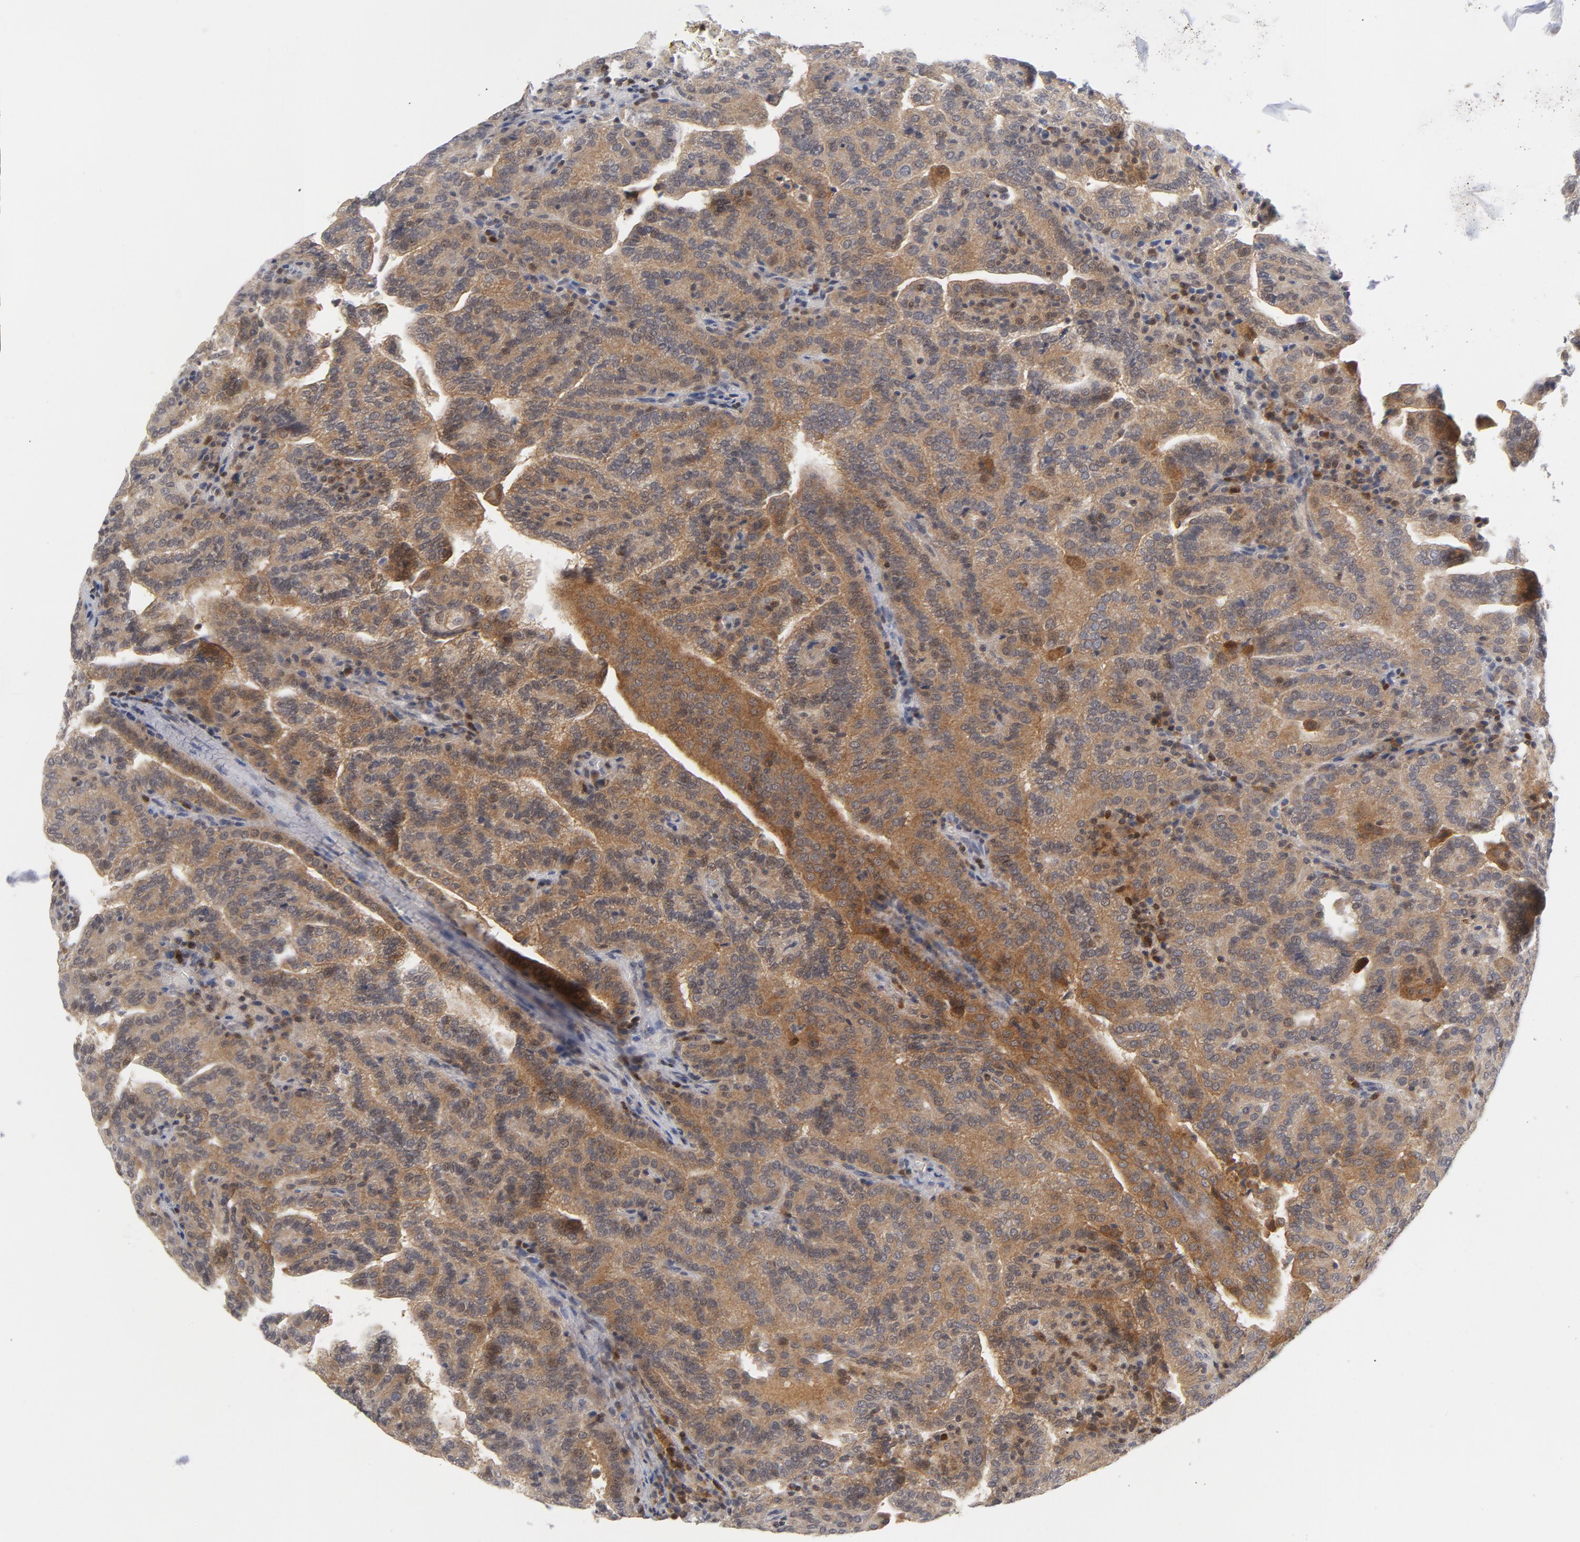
{"staining": {"intensity": "weak", "quantity": ">75%", "location": "cytoplasmic/membranous"}, "tissue": "renal cancer", "cell_type": "Tumor cells", "image_type": "cancer", "snomed": [{"axis": "morphology", "description": "Adenocarcinoma, NOS"}, {"axis": "topography", "description": "Kidney"}], "caption": "Tumor cells display low levels of weak cytoplasmic/membranous positivity in about >75% of cells in human renal cancer (adenocarcinoma).", "gene": "TRADD", "patient": {"sex": "male", "age": 61}}